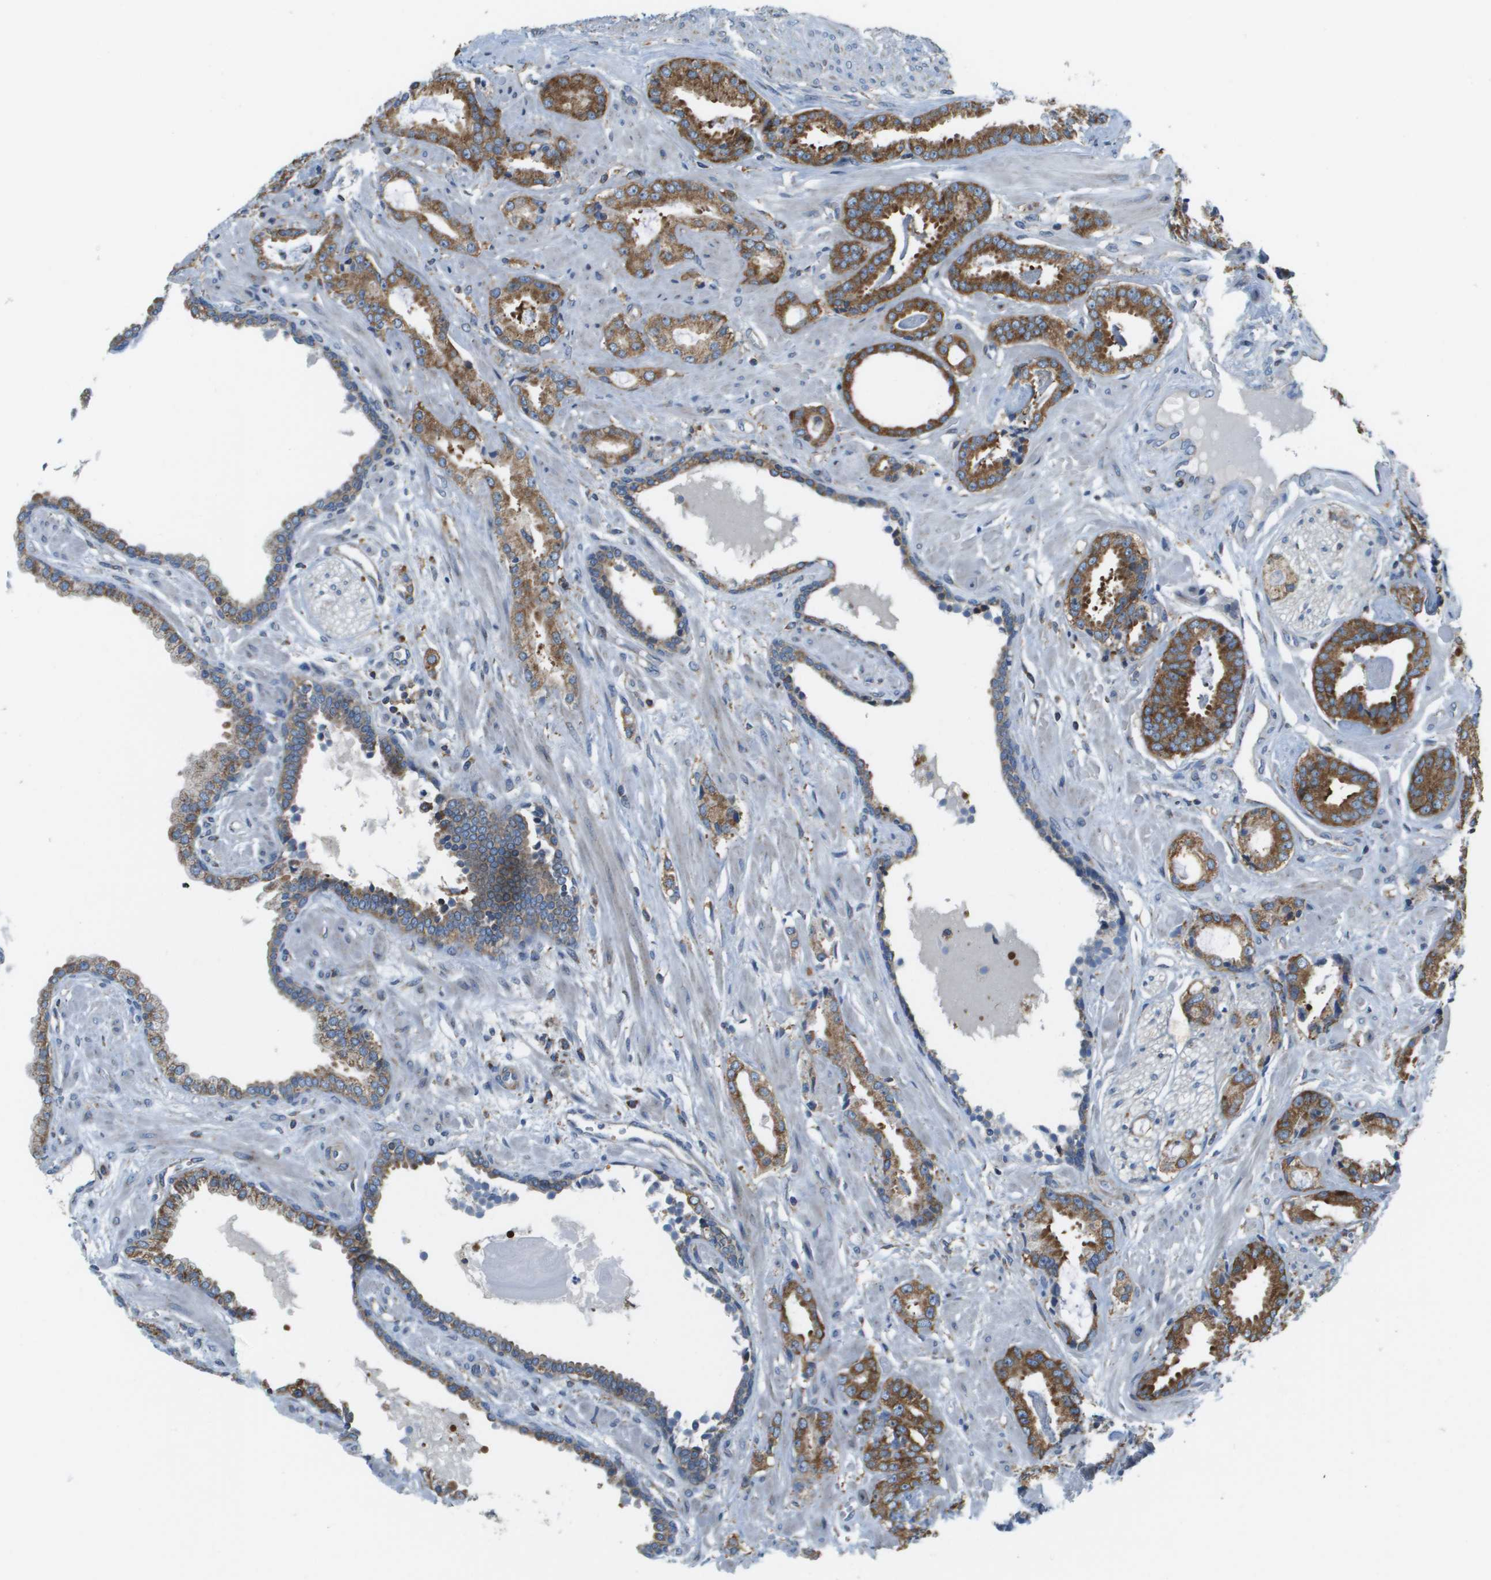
{"staining": {"intensity": "strong", "quantity": ">75%", "location": "cytoplasmic/membranous"}, "tissue": "prostate cancer", "cell_type": "Tumor cells", "image_type": "cancer", "snomed": [{"axis": "morphology", "description": "Adenocarcinoma, Low grade"}, {"axis": "topography", "description": "Prostate"}], "caption": "A brown stain shows strong cytoplasmic/membranous positivity of a protein in adenocarcinoma (low-grade) (prostate) tumor cells.", "gene": "TAOK3", "patient": {"sex": "male", "age": 53}}